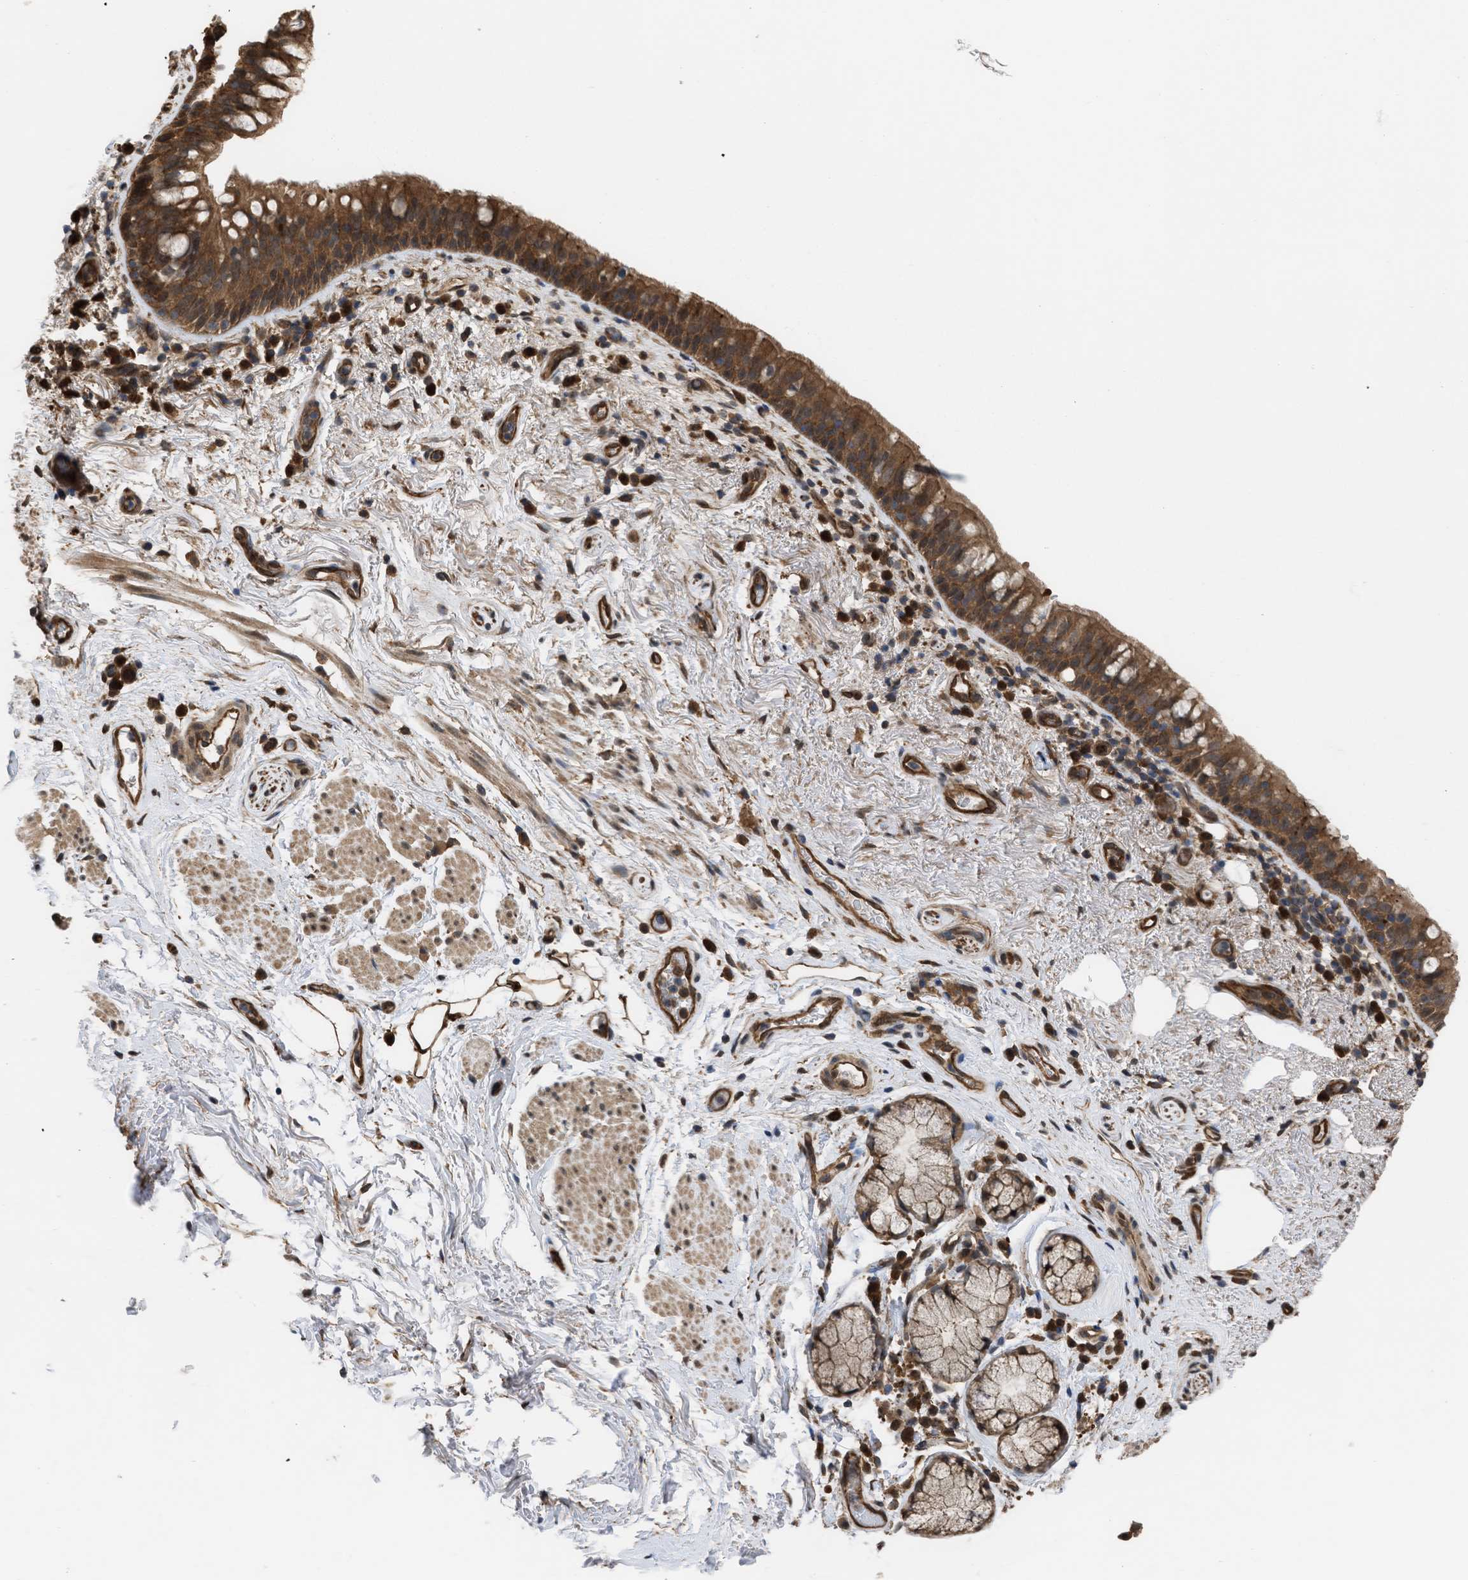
{"staining": {"intensity": "moderate", "quantity": ">75%", "location": "cytoplasmic/membranous"}, "tissue": "bronchus", "cell_type": "Respiratory epithelial cells", "image_type": "normal", "snomed": [{"axis": "morphology", "description": "Normal tissue, NOS"}, {"axis": "morphology", "description": "Inflammation, NOS"}, {"axis": "topography", "description": "Cartilage tissue"}, {"axis": "topography", "description": "Bronchus"}], "caption": "A brown stain highlights moderate cytoplasmic/membranous positivity of a protein in respiratory epithelial cells of normal human bronchus. The protein of interest is shown in brown color, while the nuclei are stained blue.", "gene": "YWHAG", "patient": {"sex": "male", "age": 77}}